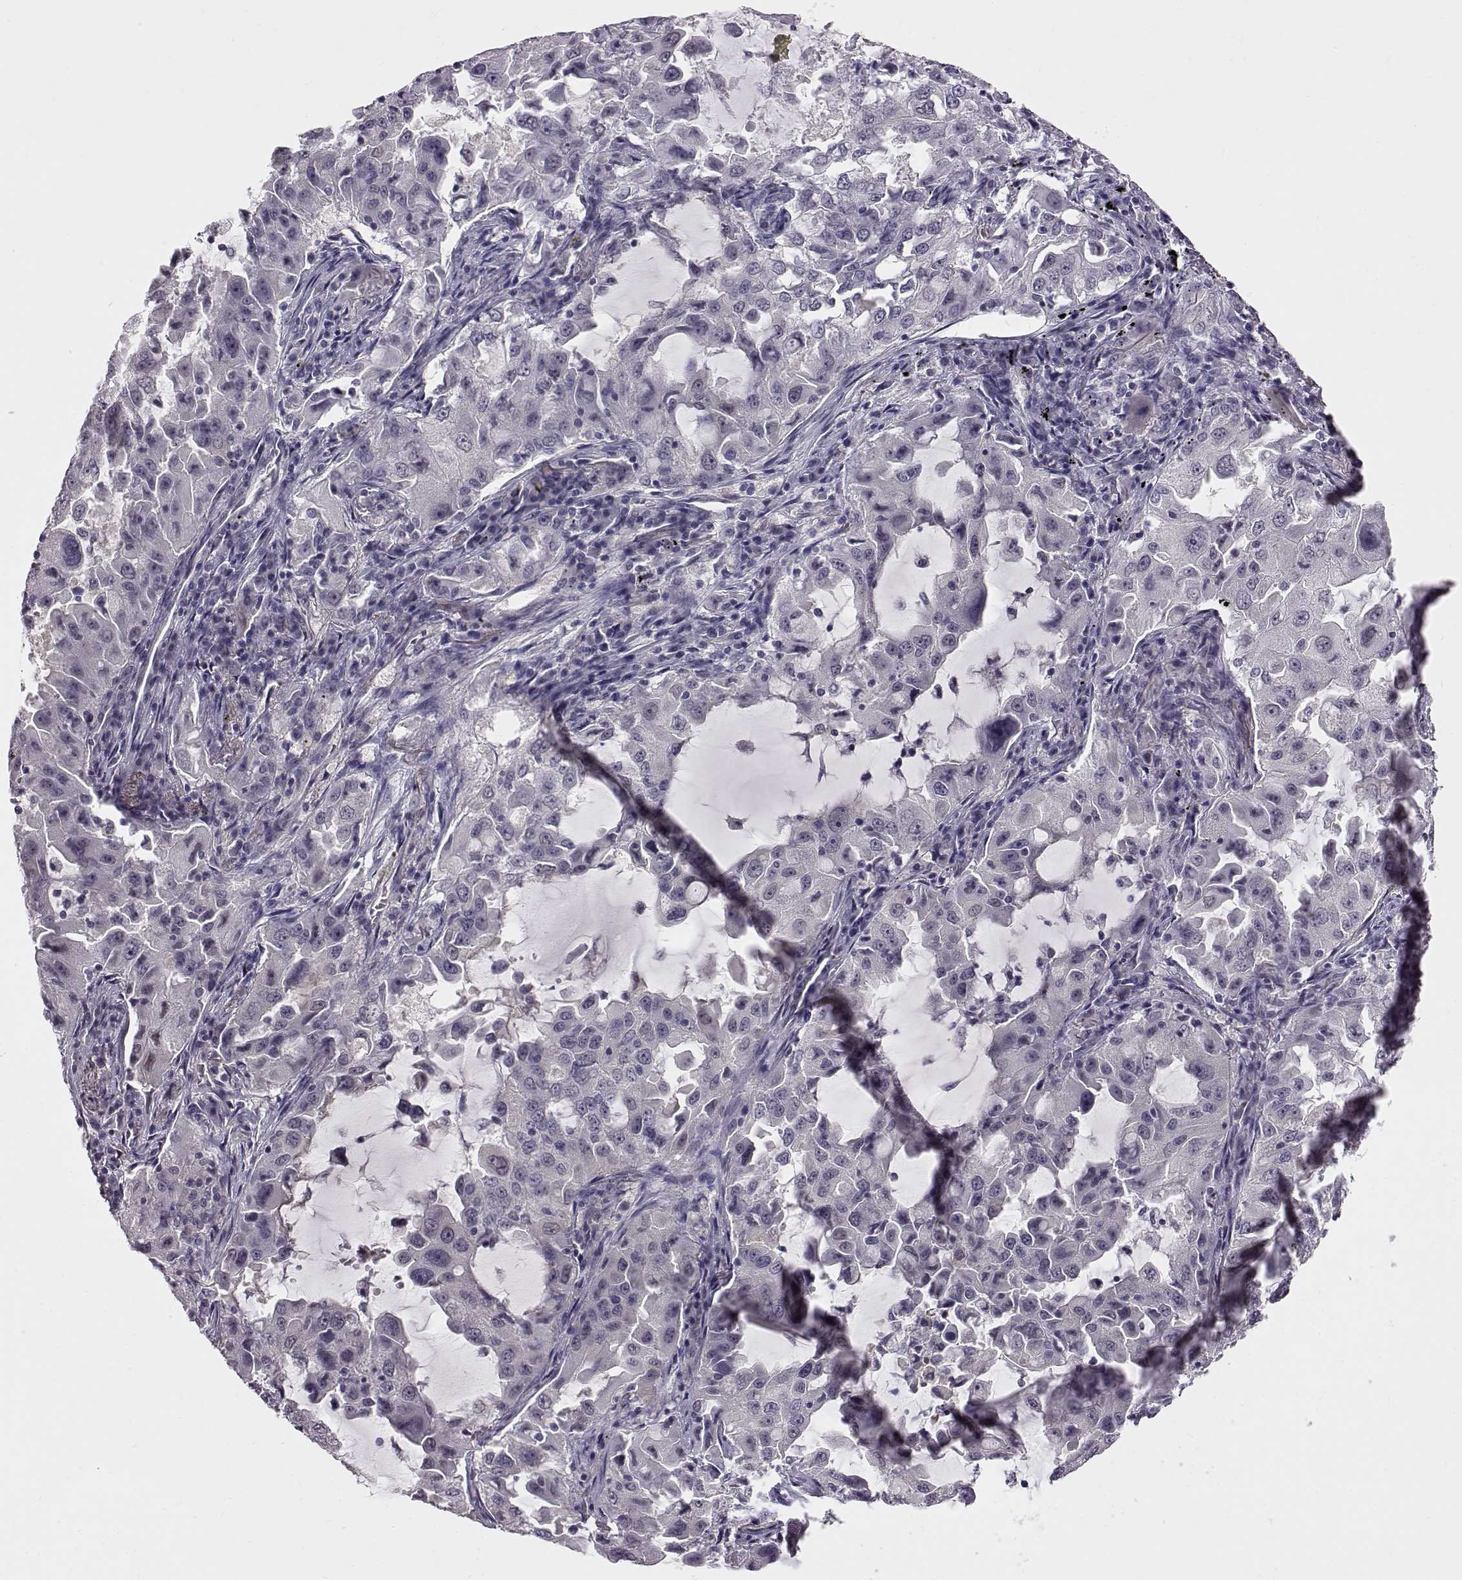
{"staining": {"intensity": "negative", "quantity": "none", "location": "none"}, "tissue": "lung cancer", "cell_type": "Tumor cells", "image_type": "cancer", "snomed": [{"axis": "morphology", "description": "Adenocarcinoma, NOS"}, {"axis": "topography", "description": "Lung"}], "caption": "This is an immunohistochemistry image of human adenocarcinoma (lung). There is no positivity in tumor cells.", "gene": "C10orf62", "patient": {"sex": "female", "age": 61}}